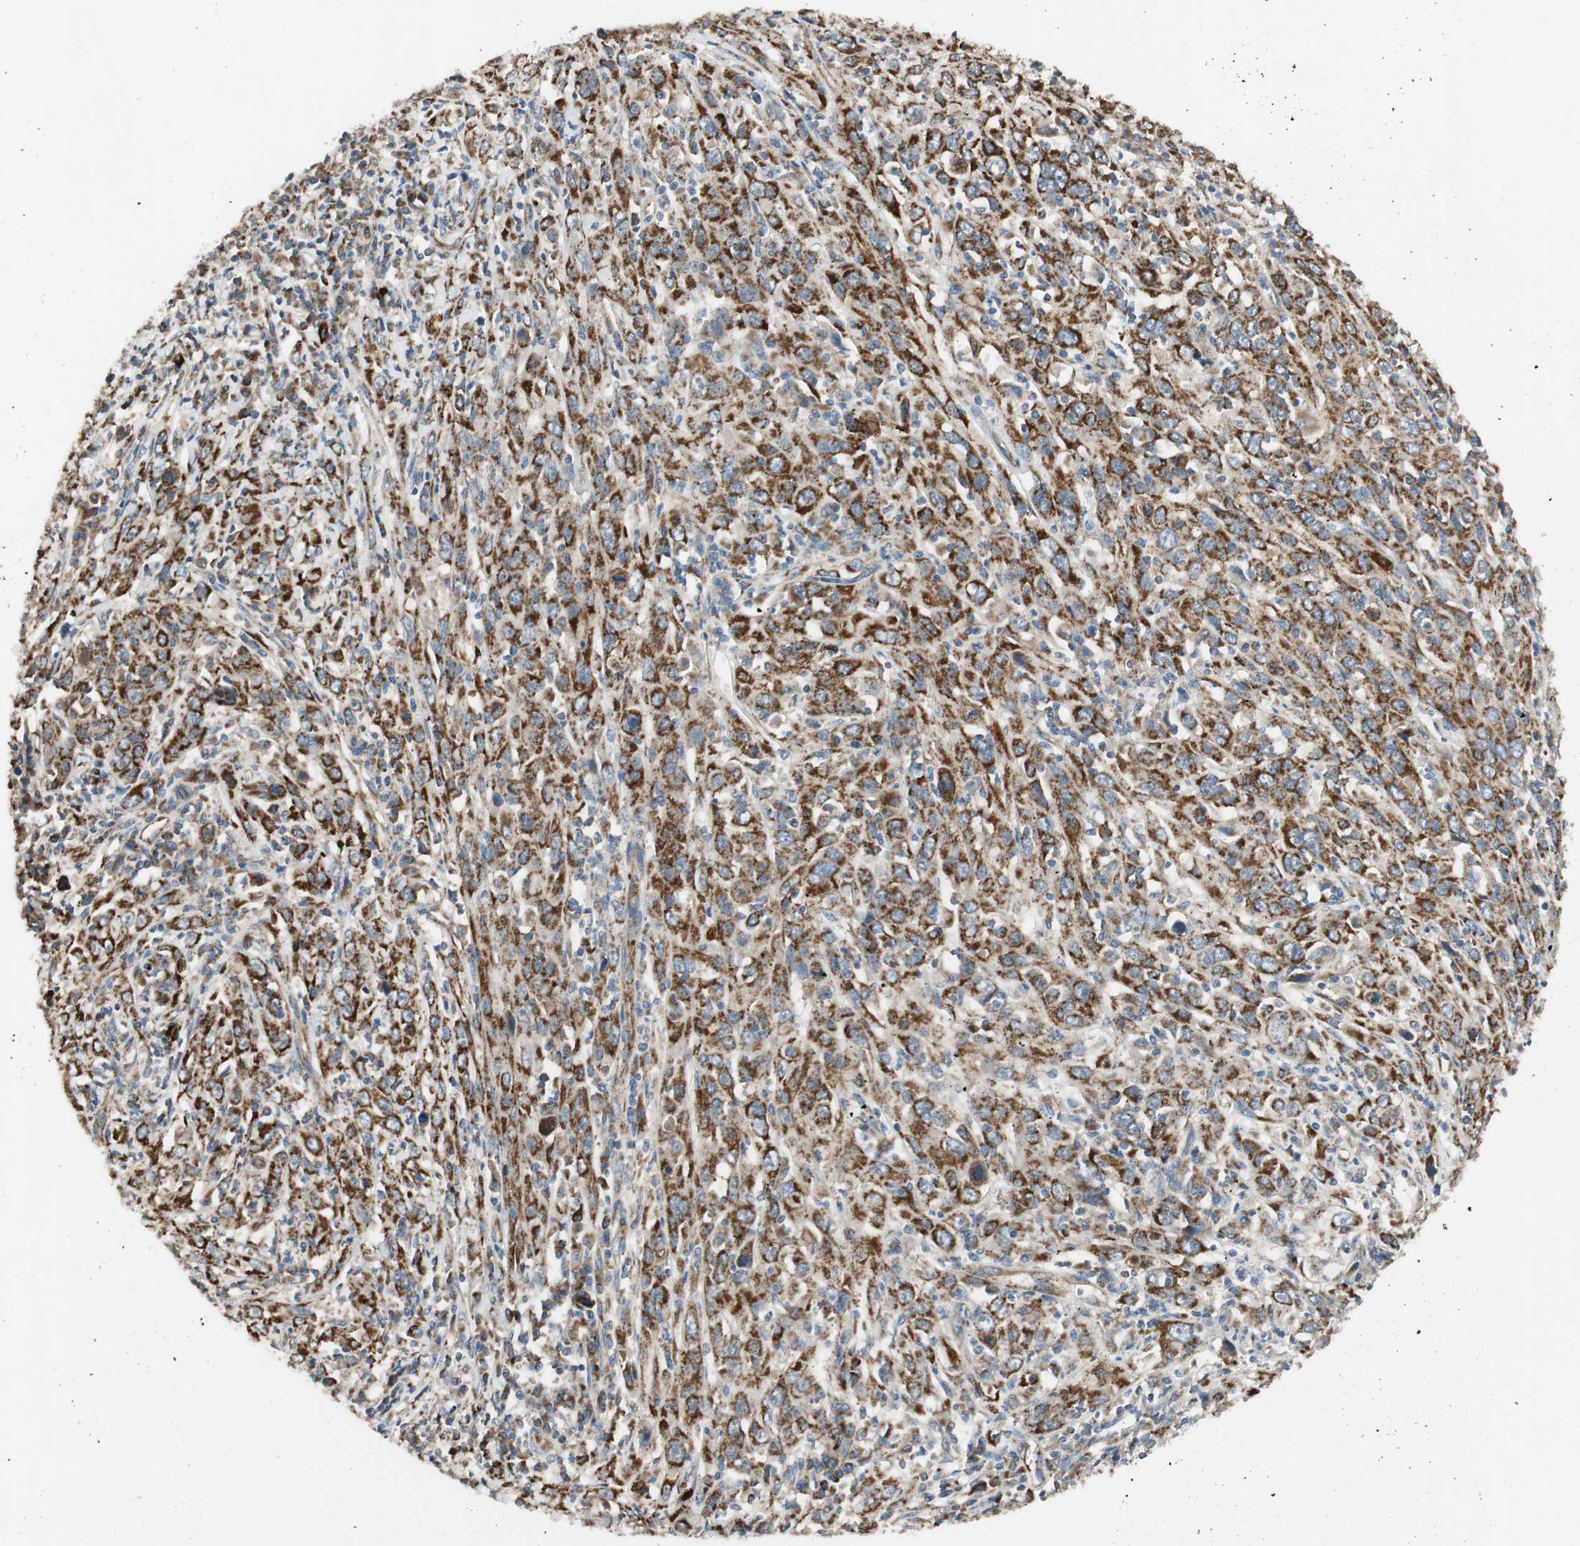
{"staining": {"intensity": "strong", "quantity": ">75%", "location": "cytoplasmic/membranous"}, "tissue": "cervical cancer", "cell_type": "Tumor cells", "image_type": "cancer", "snomed": [{"axis": "morphology", "description": "Squamous cell carcinoma, NOS"}, {"axis": "topography", "description": "Cervix"}], "caption": "Protein expression analysis of cervical cancer exhibits strong cytoplasmic/membranous staining in about >75% of tumor cells.", "gene": "AKAP1", "patient": {"sex": "female", "age": 46}}